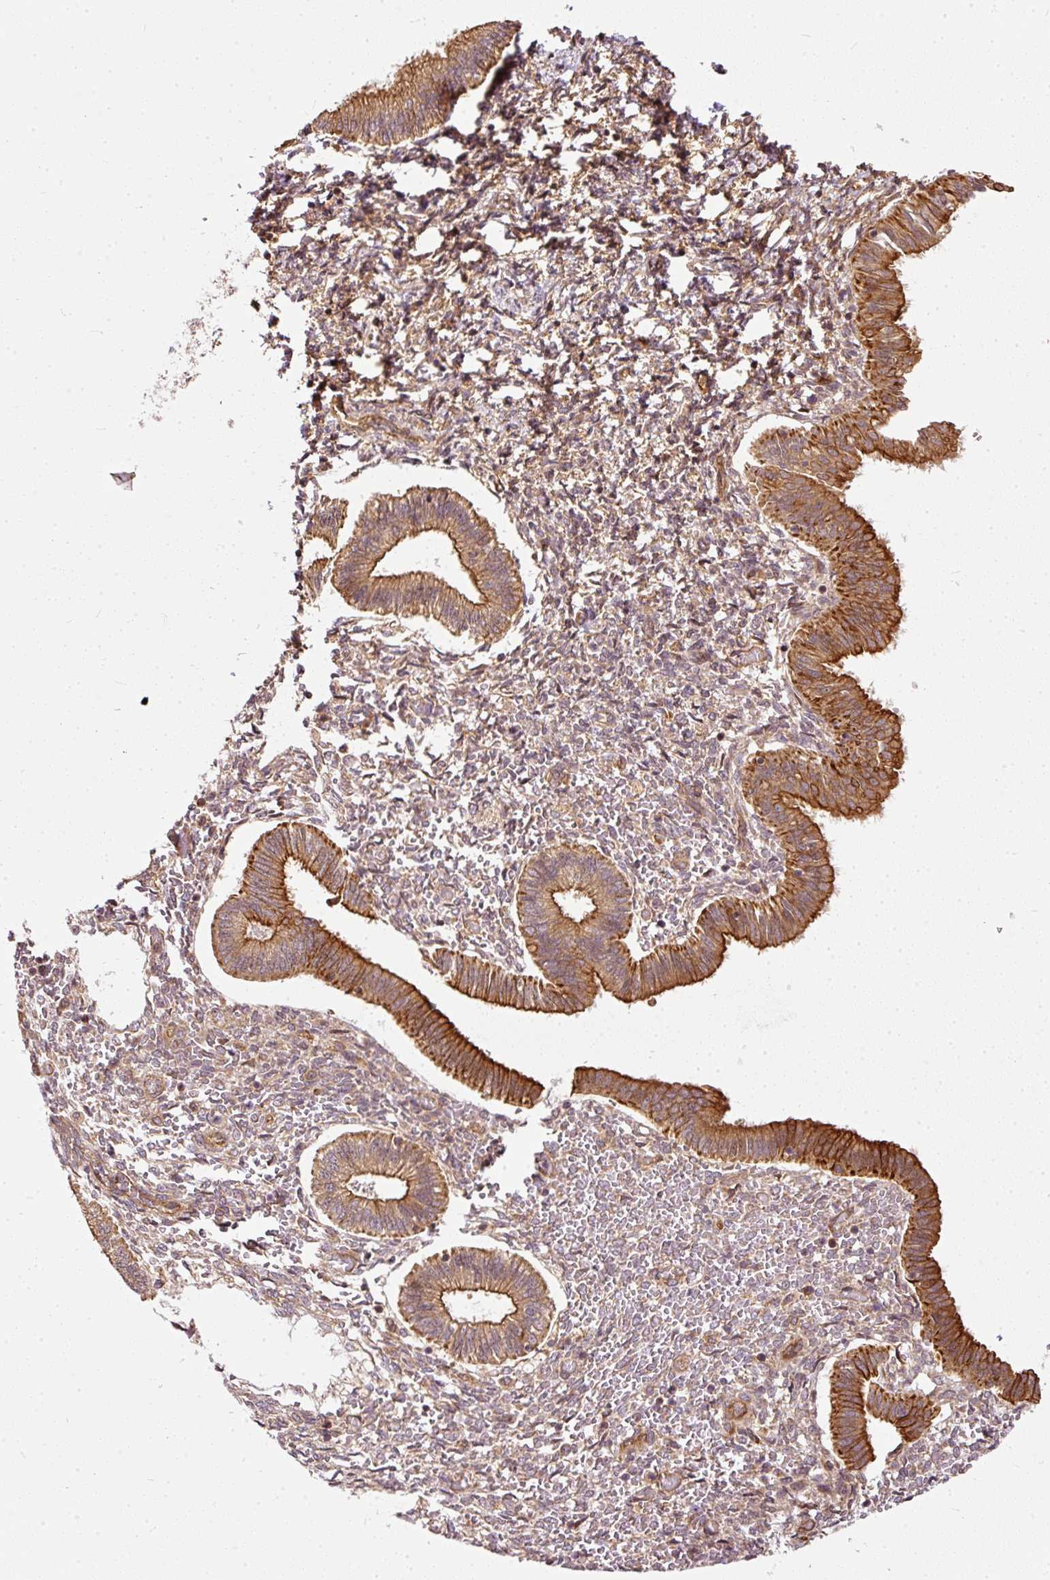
{"staining": {"intensity": "moderate", "quantity": "<25%", "location": "cytoplasmic/membranous"}, "tissue": "endometrium", "cell_type": "Cells in endometrial stroma", "image_type": "normal", "snomed": [{"axis": "morphology", "description": "Normal tissue, NOS"}, {"axis": "topography", "description": "Endometrium"}], "caption": "This is a micrograph of immunohistochemistry (IHC) staining of unremarkable endometrium, which shows moderate expression in the cytoplasmic/membranous of cells in endometrial stroma.", "gene": "MIF4GD", "patient": {"sex": "female", "age": 25}}